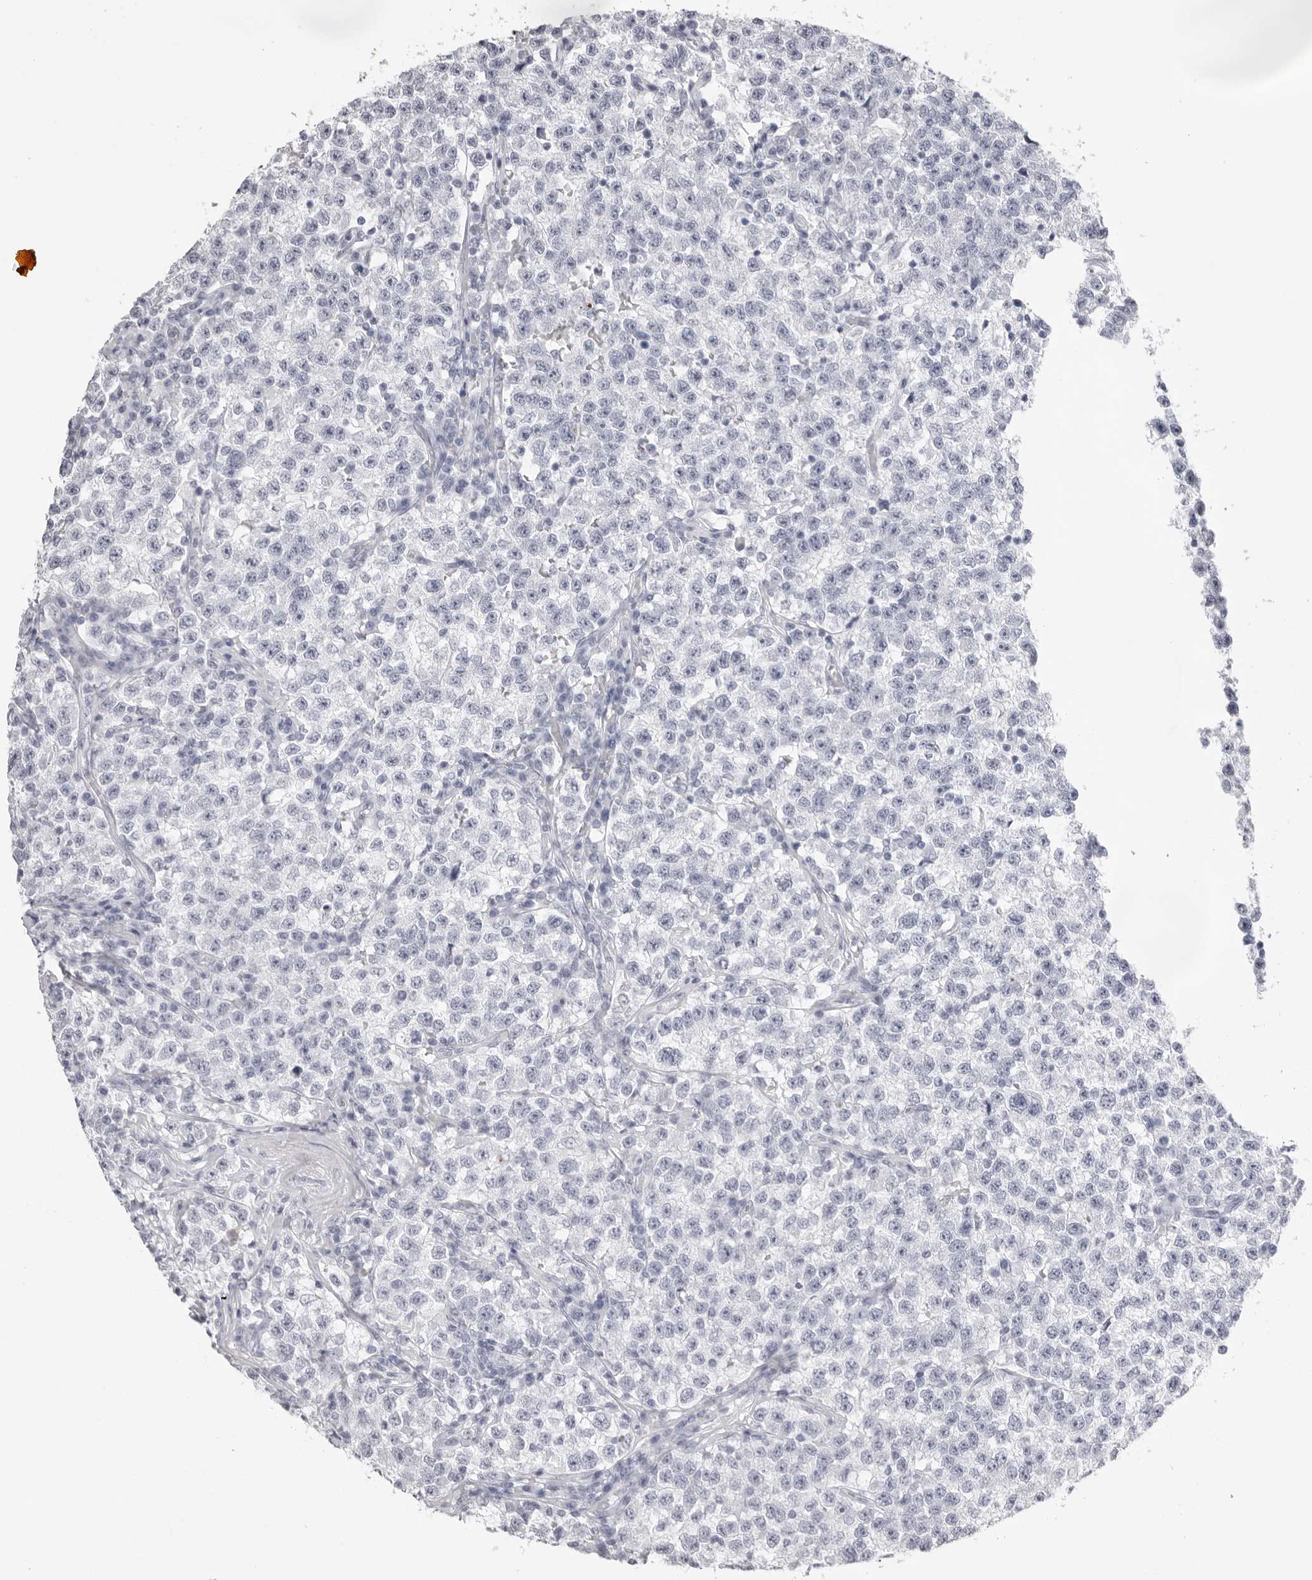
{"staining": {"intensity": "negative", "quantity": "none", "location": "none"}, "tissue": "testis cancer", "cell_type": "Tumor cells", "image_type": "cancer", "snomed": [{"axis": "morphology", "description": "Seminoma, NOS"}, {"axis": "topography", "description": "Testis"}], "caption": "Histopathology image shows no significant protein expression in tumor cells of testis cancer (seminoma). (Immunohistochemistry (ihc), brightfield microscopy, high magnification).", "gene": "TMOD4", "patient": {"sex": "male", "age": 22}}